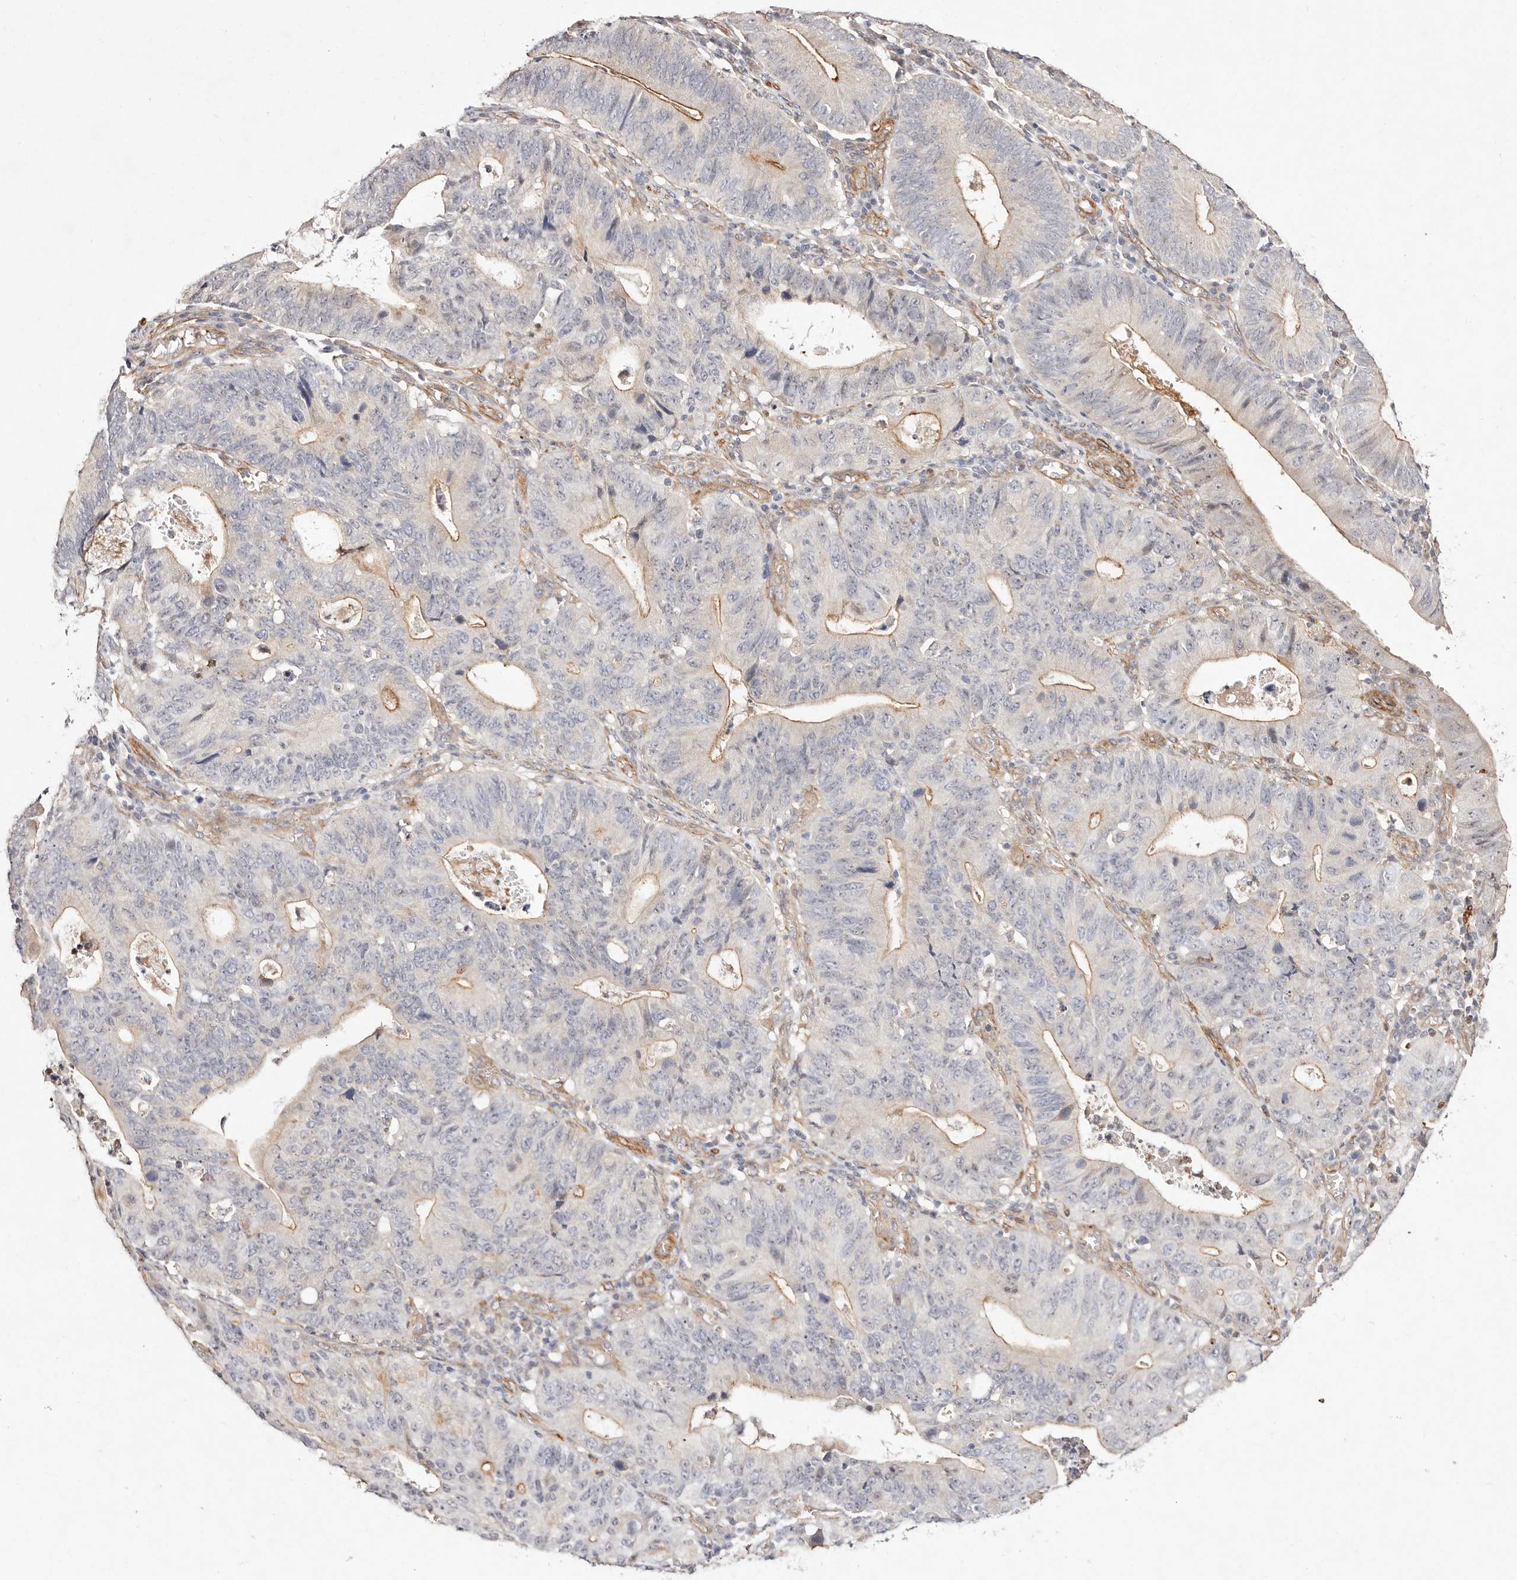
{"staining": {"intensity": "moderate", "quantity": "<25%", "location": "cytoplasmic/membranous"}, "tissue": "stomach cancer", "cell_type": "Tumor cells", "image_type": "cancer", "snomed": [{"axis": "morphology", "description": "Adenocarcinoma, NOS"}, {"axis": "topography", "description": "Stomach"}], "caption": "Immunohistochemistry of stomach cancer (adenocarcinoma) reveals low levels of moderate cytoplasmic/membranous expression in approximately <25% of tumor cells. (DAB = brown stain, brightfield microscopy at high magnification).", "gene": "MTMR11", "patient": {"sex": "male", "age": 59}}